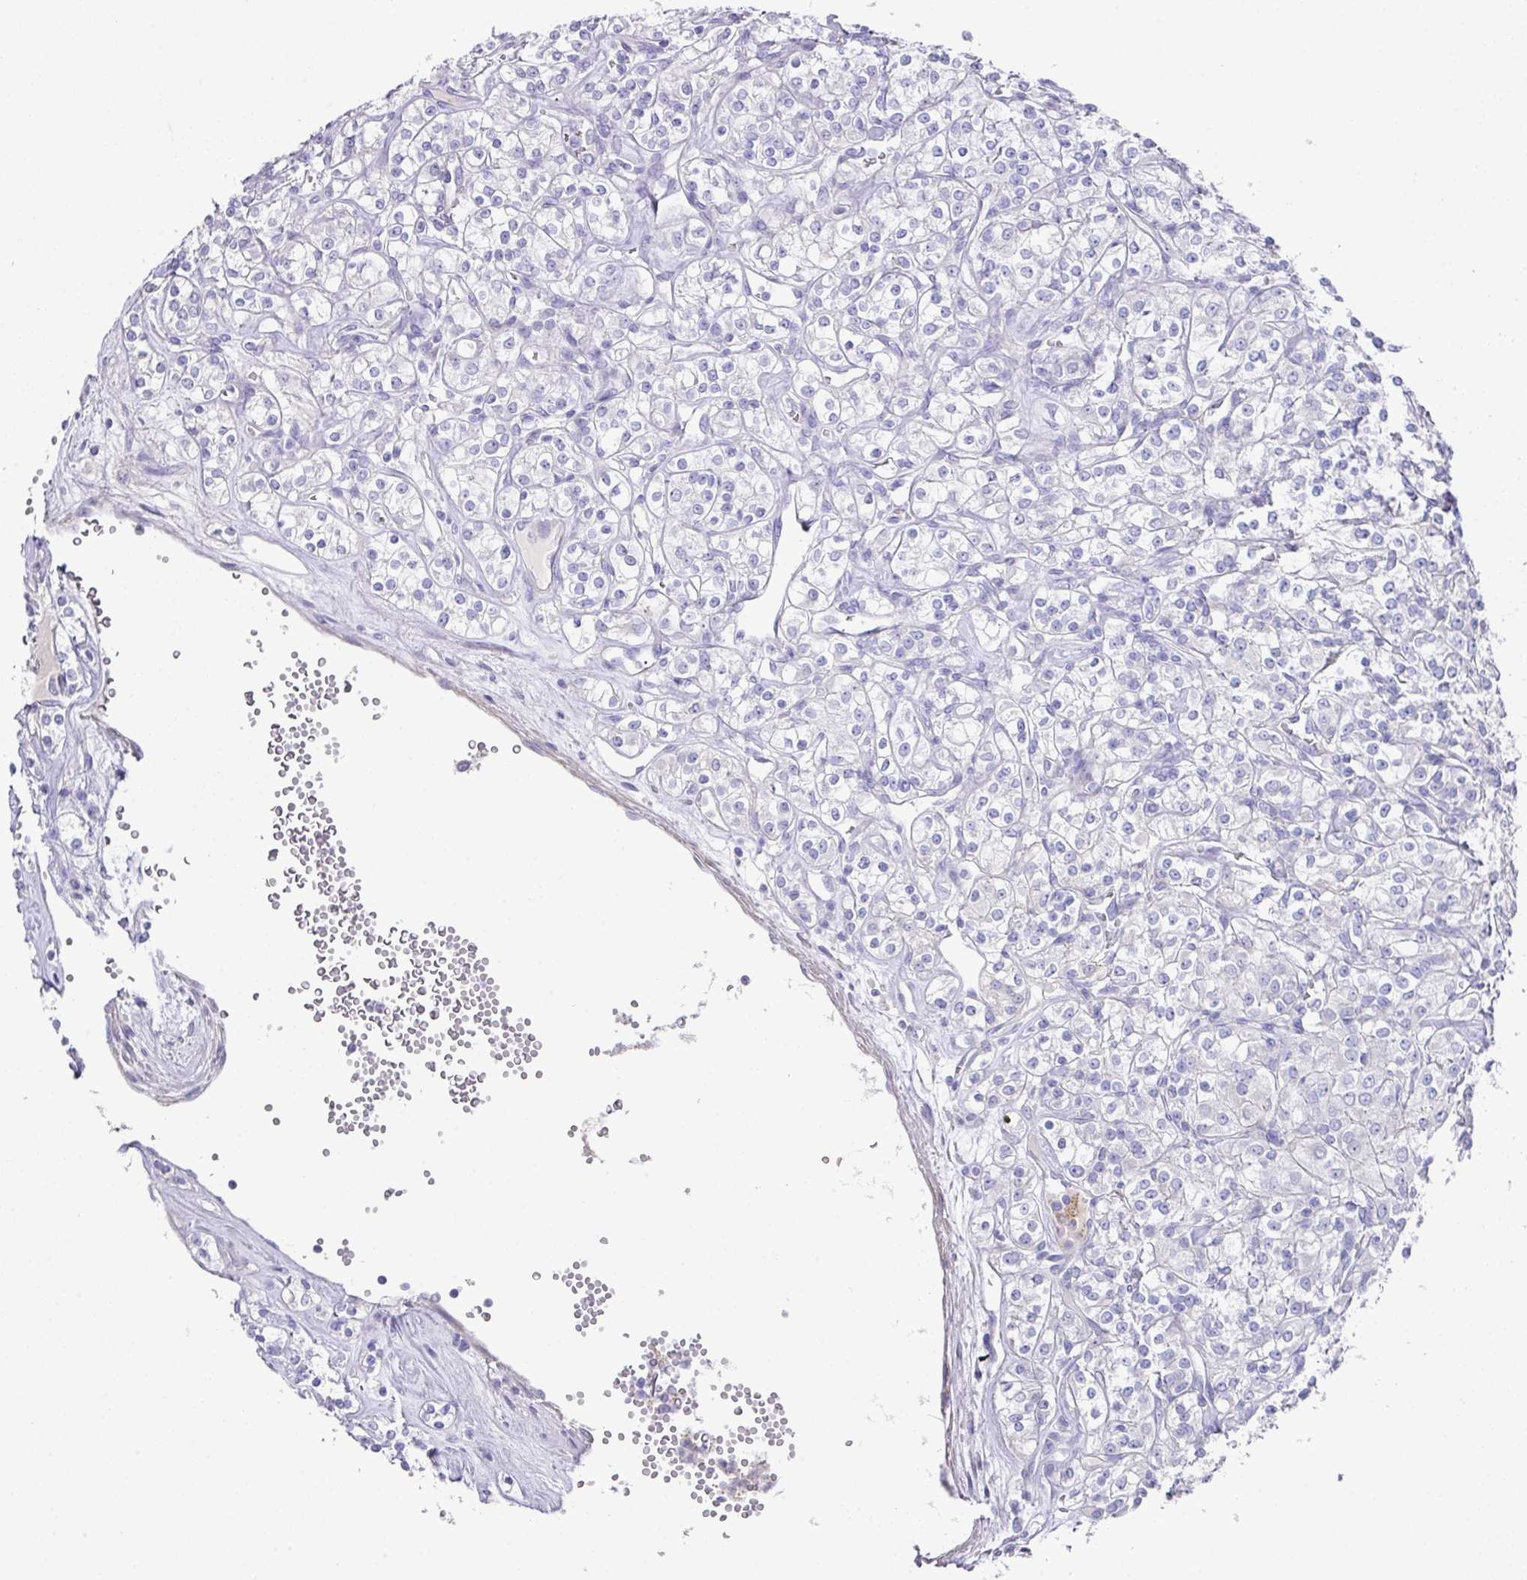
{"staining": {"intensity": "negative", "quantity": "none", "location": "none"}, "tissue": "renal cancer", "cell_type": "Tumor cells", "image_type": "cancer", "snomed": [{"axis": "morphology", "description": "Adenocarcinoma, NOS"}, {"axis": "topography", "description": "Kidney"}], "caption": "This photomicrograph is of renal adenocarcinoma stained with IHC to label a protein in brown with the nuclei are counter-stained blue. There is no positivity in tumor cells.", "gene": "TARM1", "patient": {"sex": "male", "age": 77}}